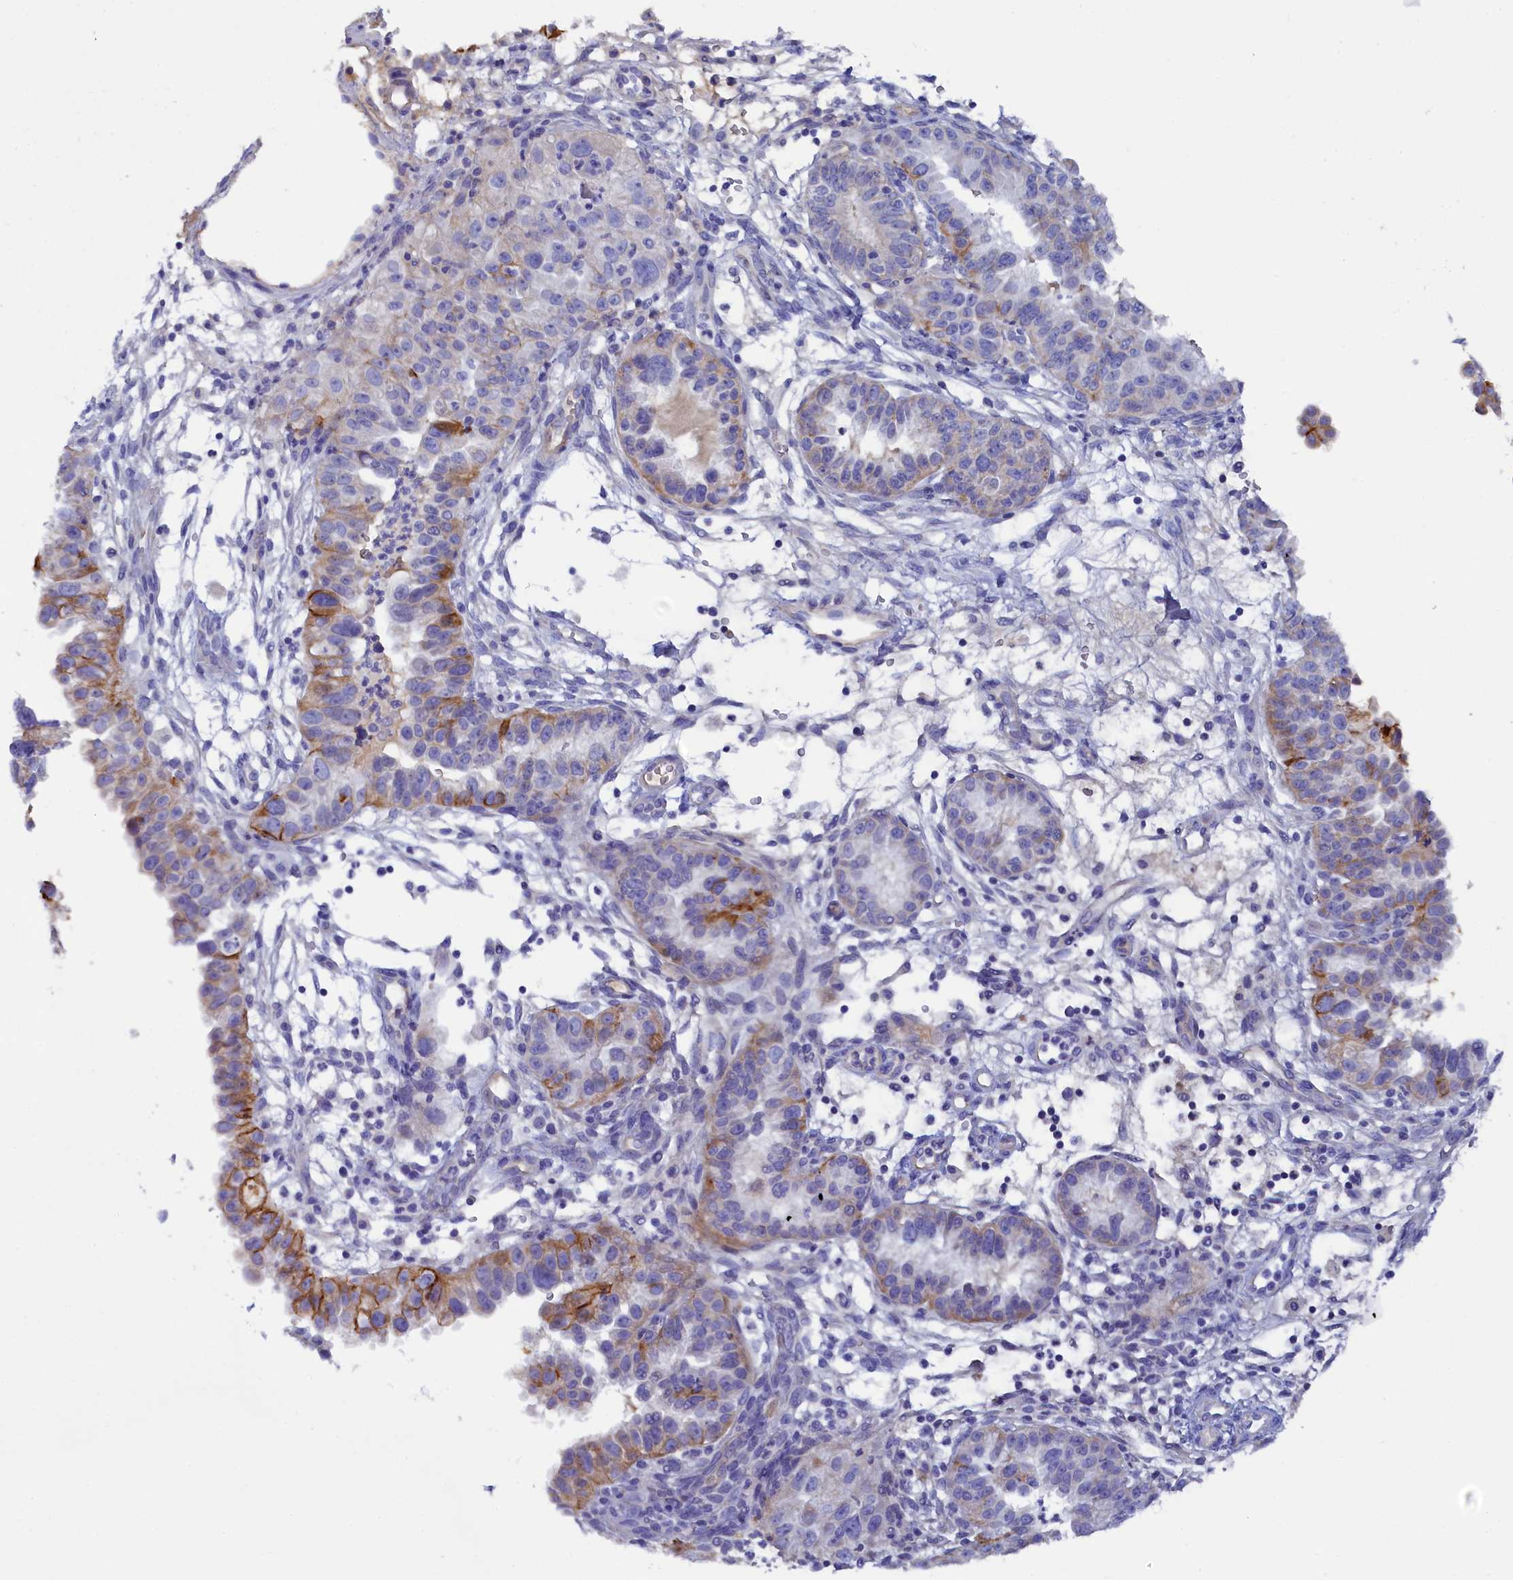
{"staining": {"intensity": "moderate", "quantity": "<25%", "location": "cytoplasmic/membranous"}, "tissue": "endometrial cancer", "cell_type": "Tumor cells", "image_type": "cancer", "snomed": [{"axis": "morphology", "description": "Adenocarcinoma, NOS"}, {"axis": "topography", "description": "Endometrium"}], "caption": "This image exhibits IHC staining of endometrial cancer (adenocarcinoma), with low moderate cytoplasmic/membranous staining in about <25% of tumor cells.", "gene": "MYADML2", "patient": {"sex": "female", "age": 85}}